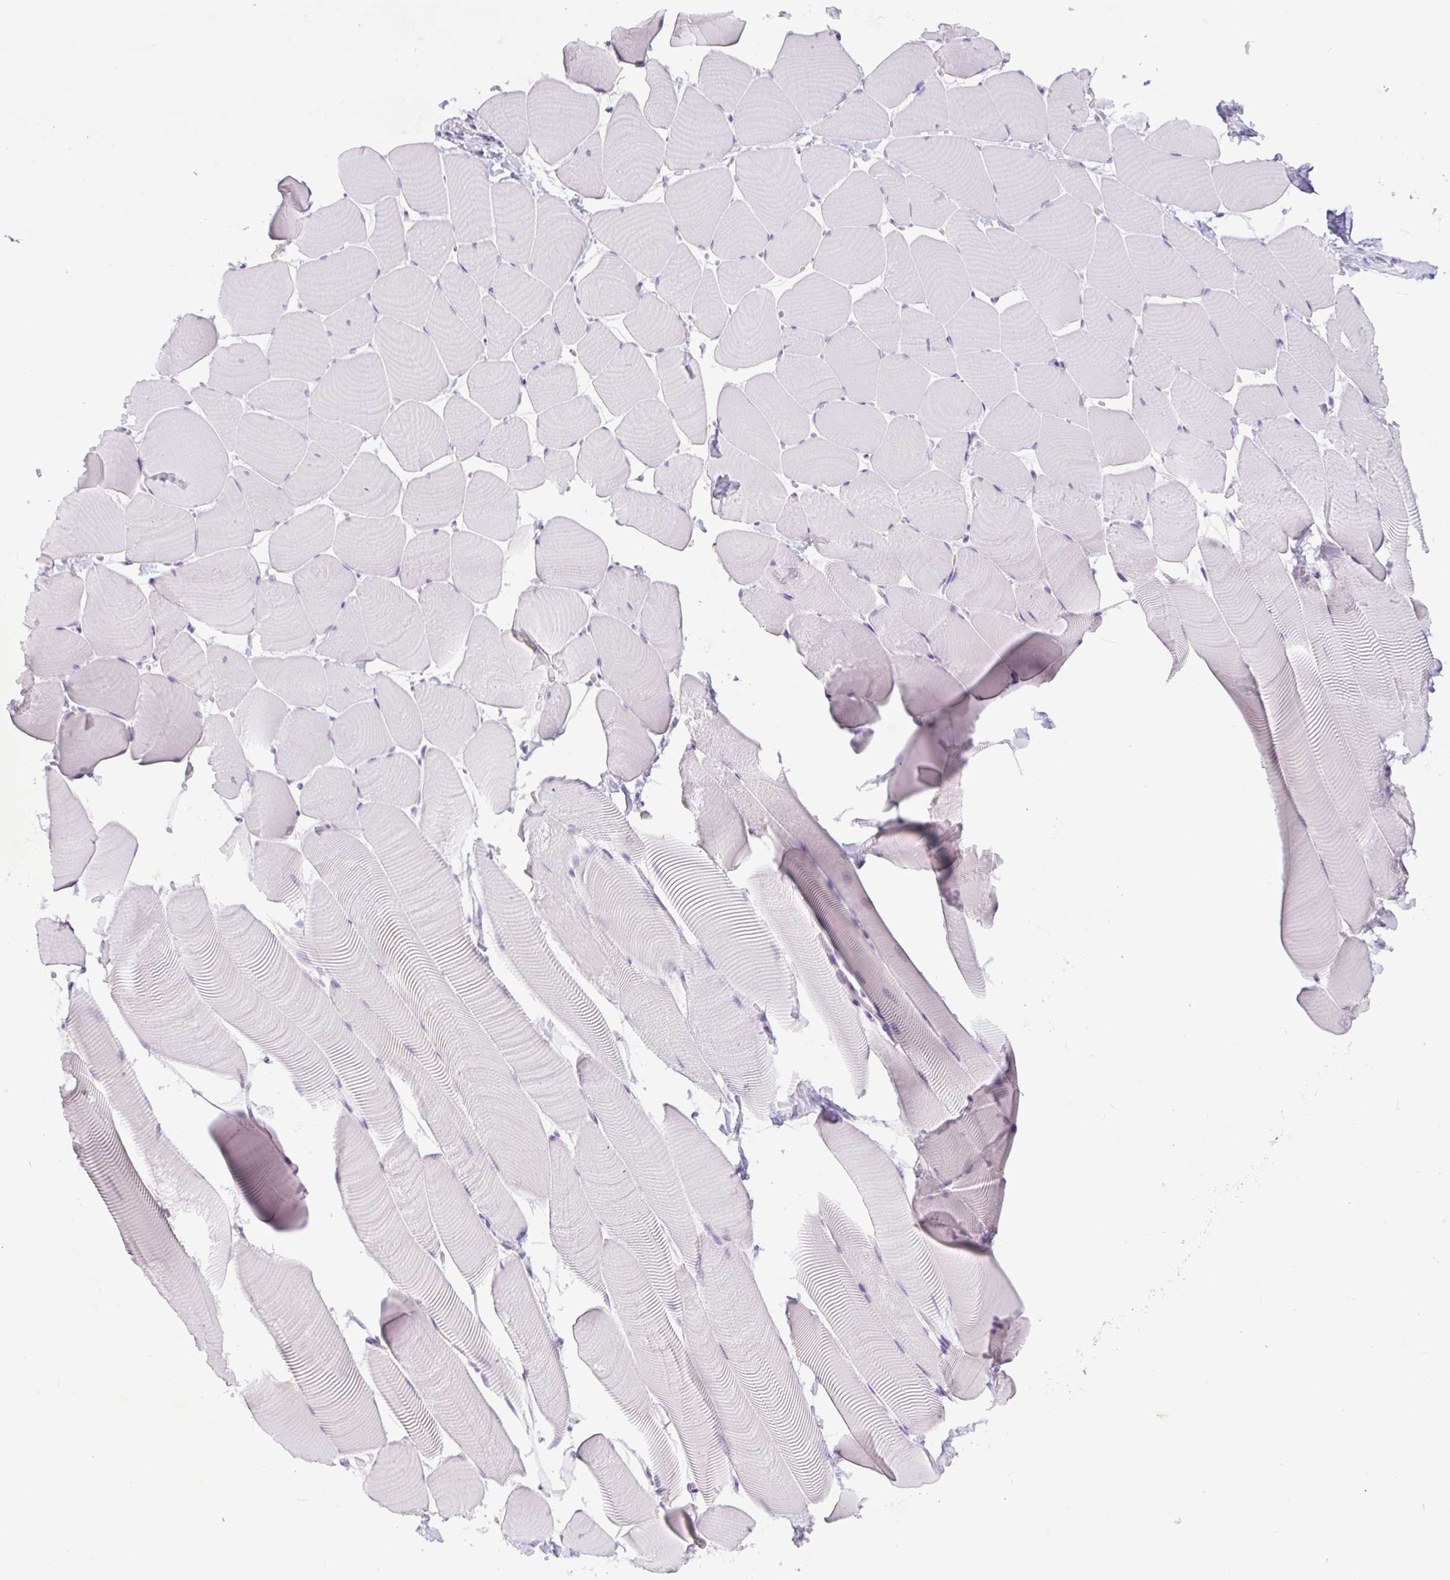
{"staining": {"intensity": "negative", "quantity": "none", "location": "none"}, "tissue": "skeletal muscle", "cell_type": "Myocytes", "image_type": "normal", "snomed": [{"axis": "morphology", "description": "Normal tissue, NOS"}, {"axis": "topography", "description": "Skeletal muscle"}], "caption": "Immunohistochemistry of benign skeletal muscle demonstrates no expression in myocytes. Nuclei are stained in blue.", "gene": "CTSE", "patient": {"sex": "male", "age": 25}}